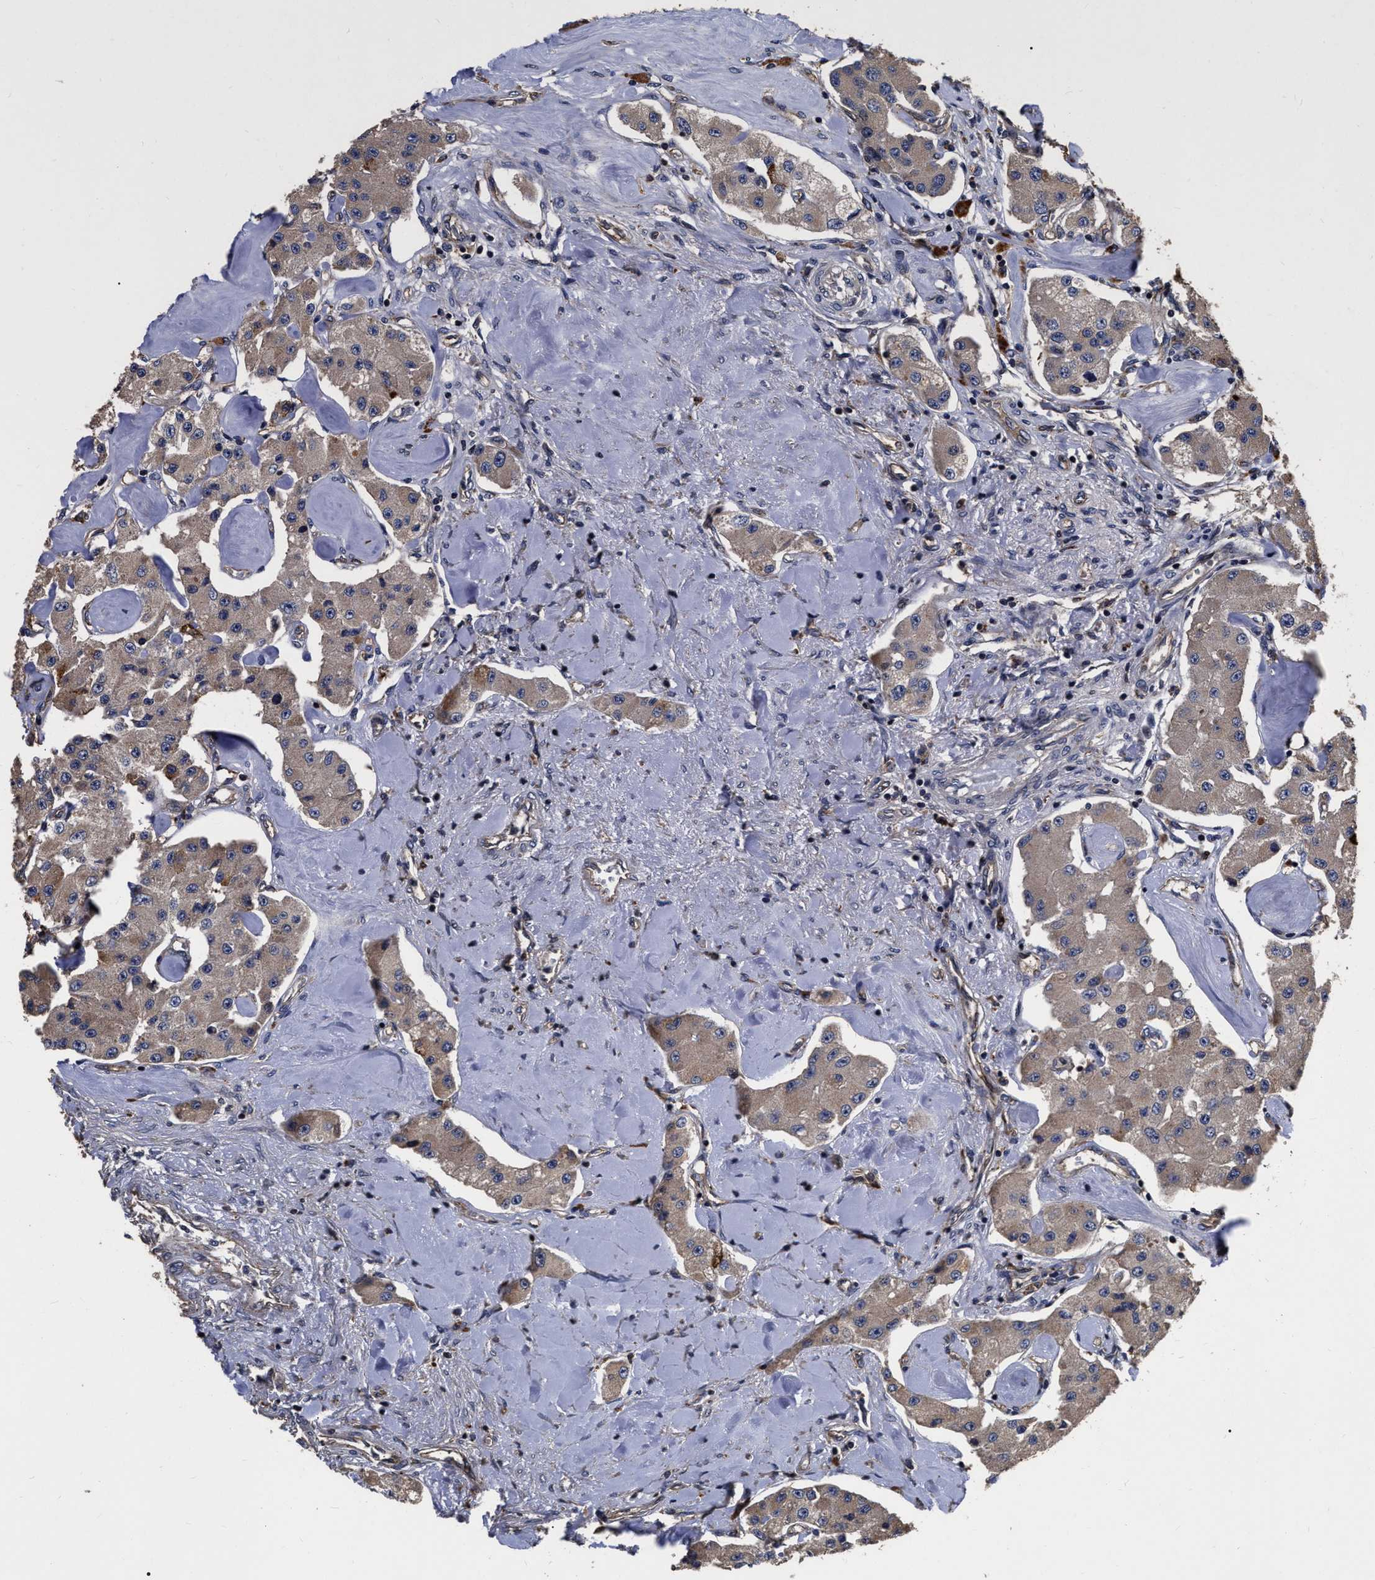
{"staining": {"intensity": "weak", "quantity": ">75%", "location": "cytoplasmic/membranous"}, "tissue": "carcinoid", "cell_type": "Tumor cells", "image_type": "cancer", "snomed": [{"axis": "morphology", "description": "Carcinoid, malignant, NOS"}, {"axis": "topography", "description": "Pancreas"}], "caption": "A brown stain labels weak cytoplasmic/membranous expression of a protein in carcinoid tumor cells.", "gene": "ABCG8", "patient": {"sex": "male", "age": 41}}